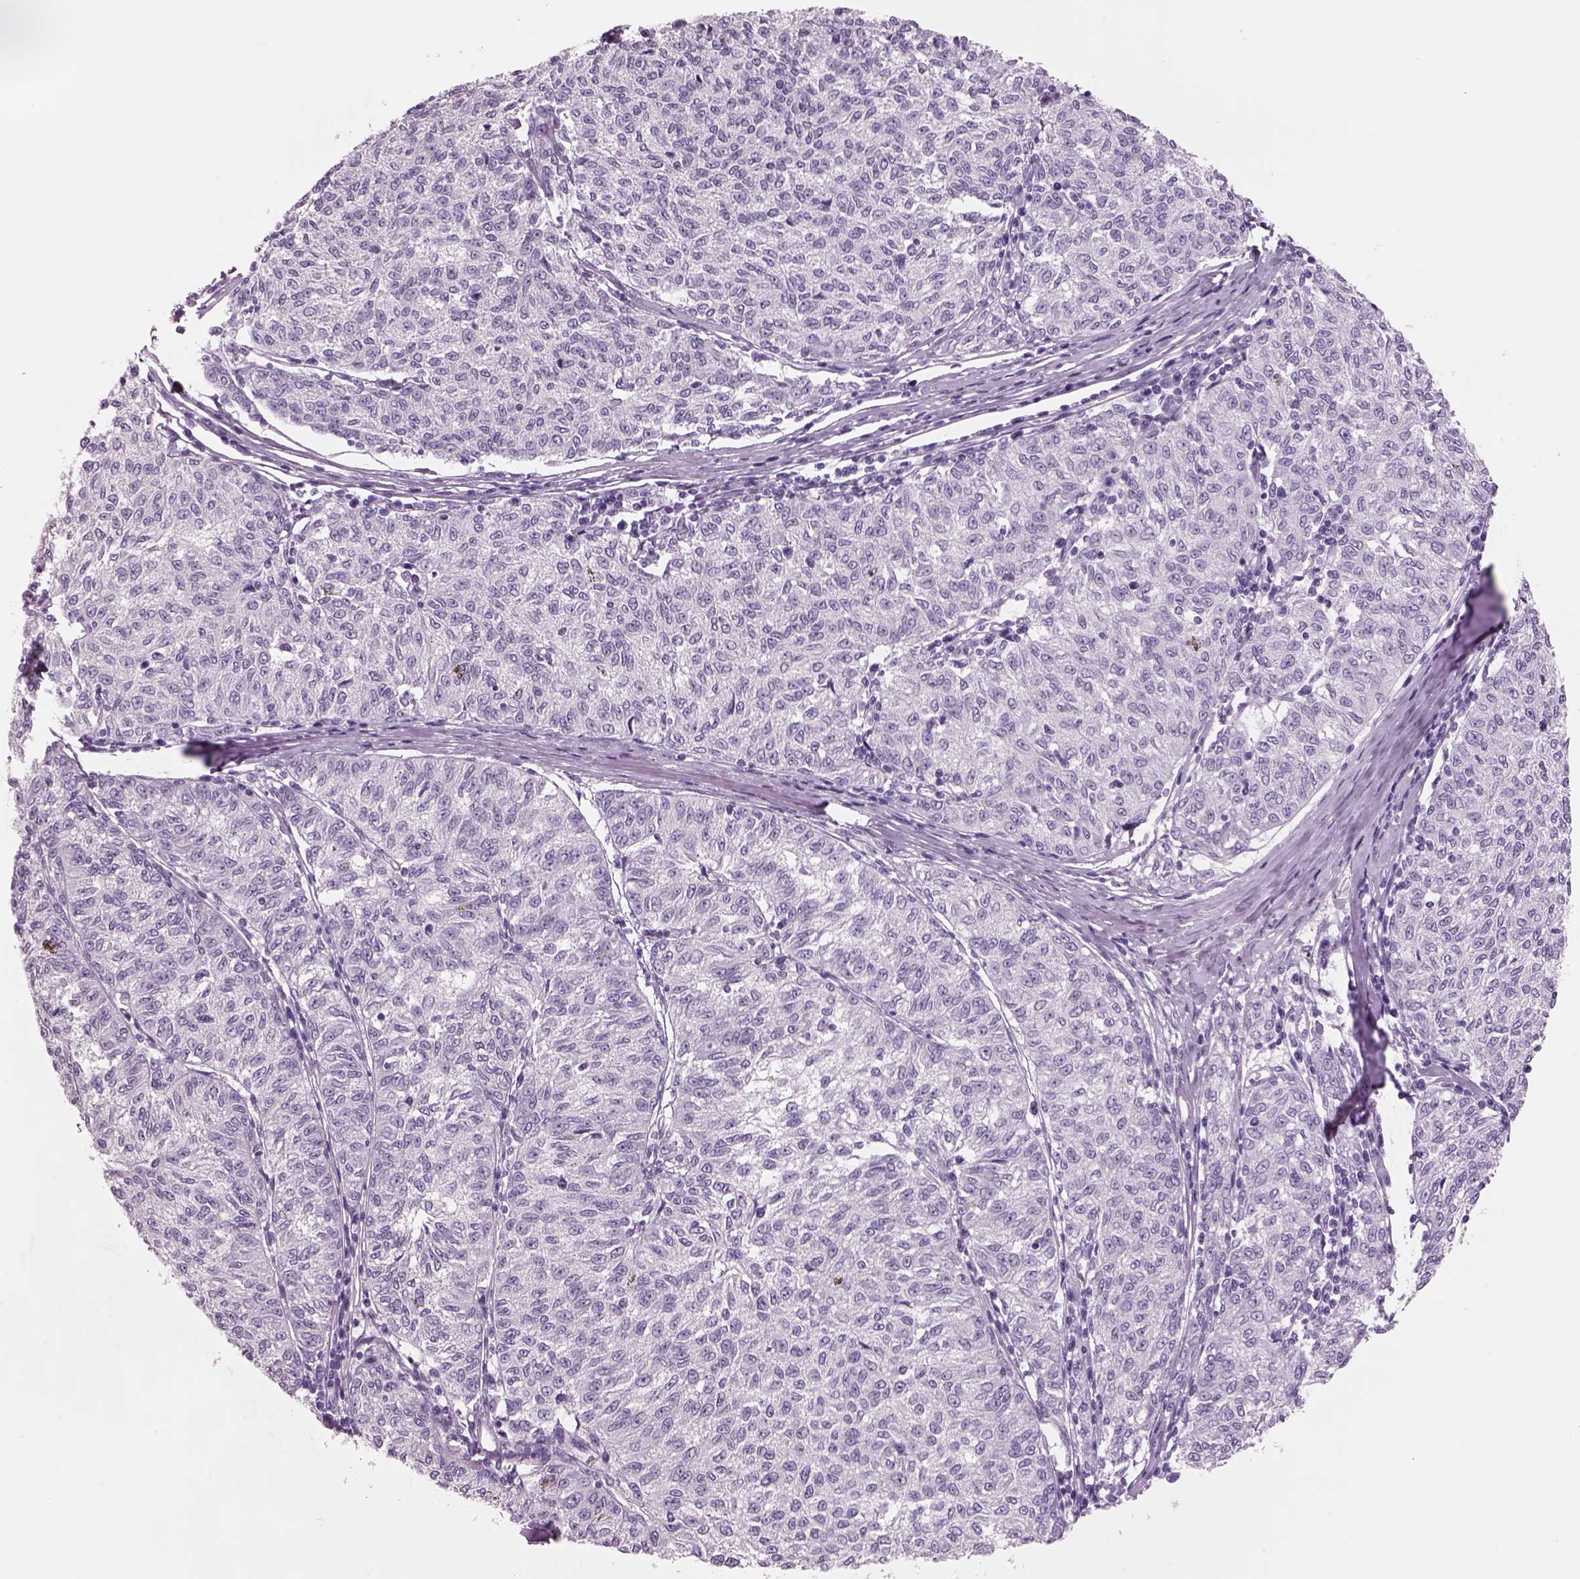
{"staining": {"intensity": "negative", "quantity": "none", "location": "none"}, "tissue": "melanoma", "cell_type": "Tumor cells", "image_type": "cancer", "snomed": [{"axis": "morphology", "description": "Malignant melanoma, NOS"}, {"axis": "topography", "description": "Skin"}], "caption": "Immunohistochemistry (IHC) of melanoma shows no positivity in tumor cells.", "gene": "RHO", "patient": {"sex": "female", "age": 72}}